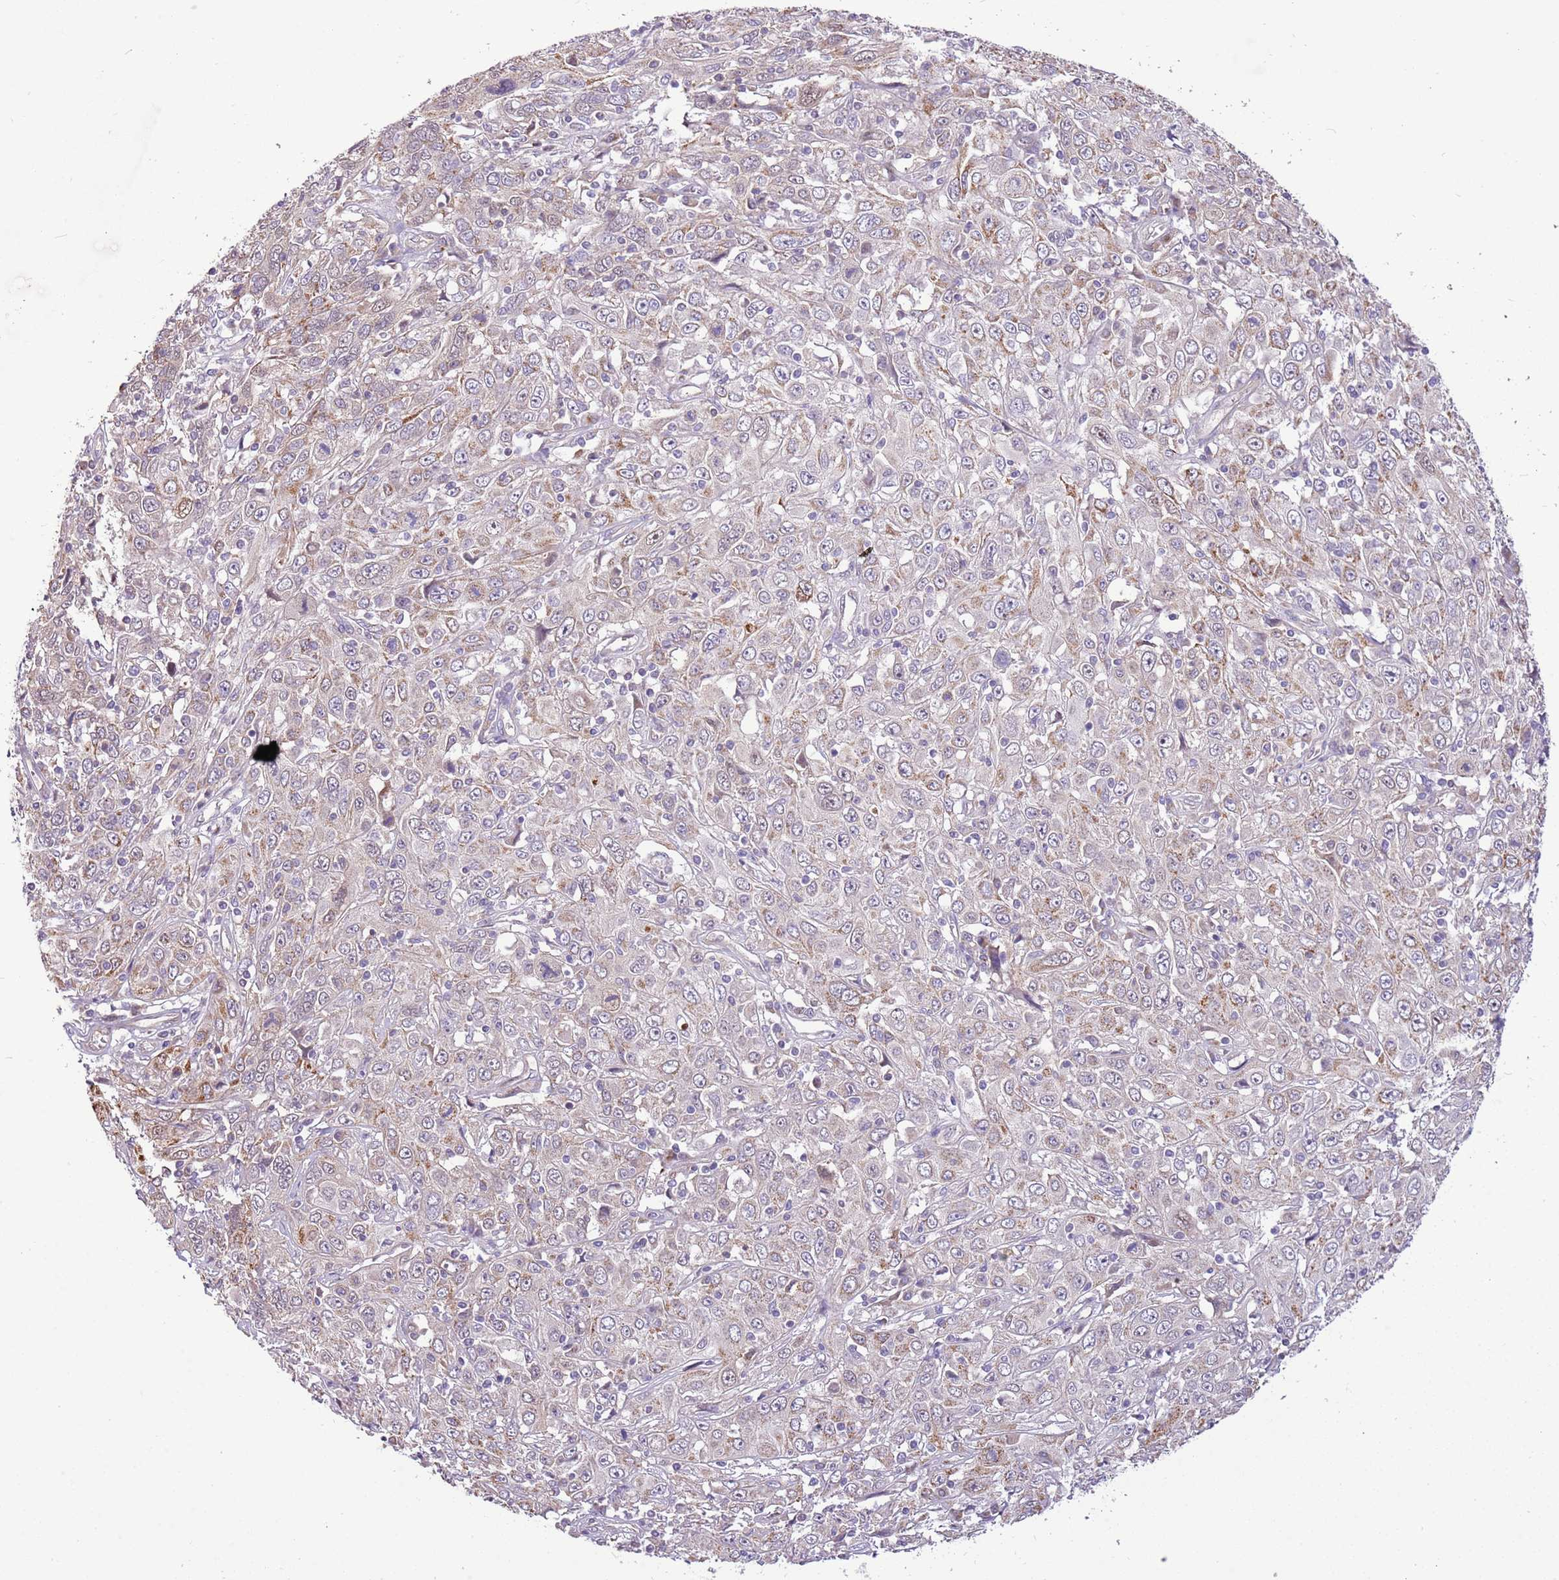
{"staining": {"intensity": "moderate", "quantity": "<25%", "location": "cytoplasmic/membranous"}, "tissue": "cervical cancer", "cell_type": "Tumor cells", "image_type": "cancer", "snomed": [{"axis": "morphology", "description": "Squamous cell carcinoma, NOS"}, {"axis": "topography", "description": "Cervix"}], "caption": "Cervical cancer stained with immunohistochemistry displays moderate cytoplasmic/membranous positivity in about <25% of tumor cells. The staining was performed using DAB, with brown indicating positive protein expression. Nuclei are stained blue with hematoxylin.", "gene": "COX17", "patient": {"sex": "female", "age": 46}}